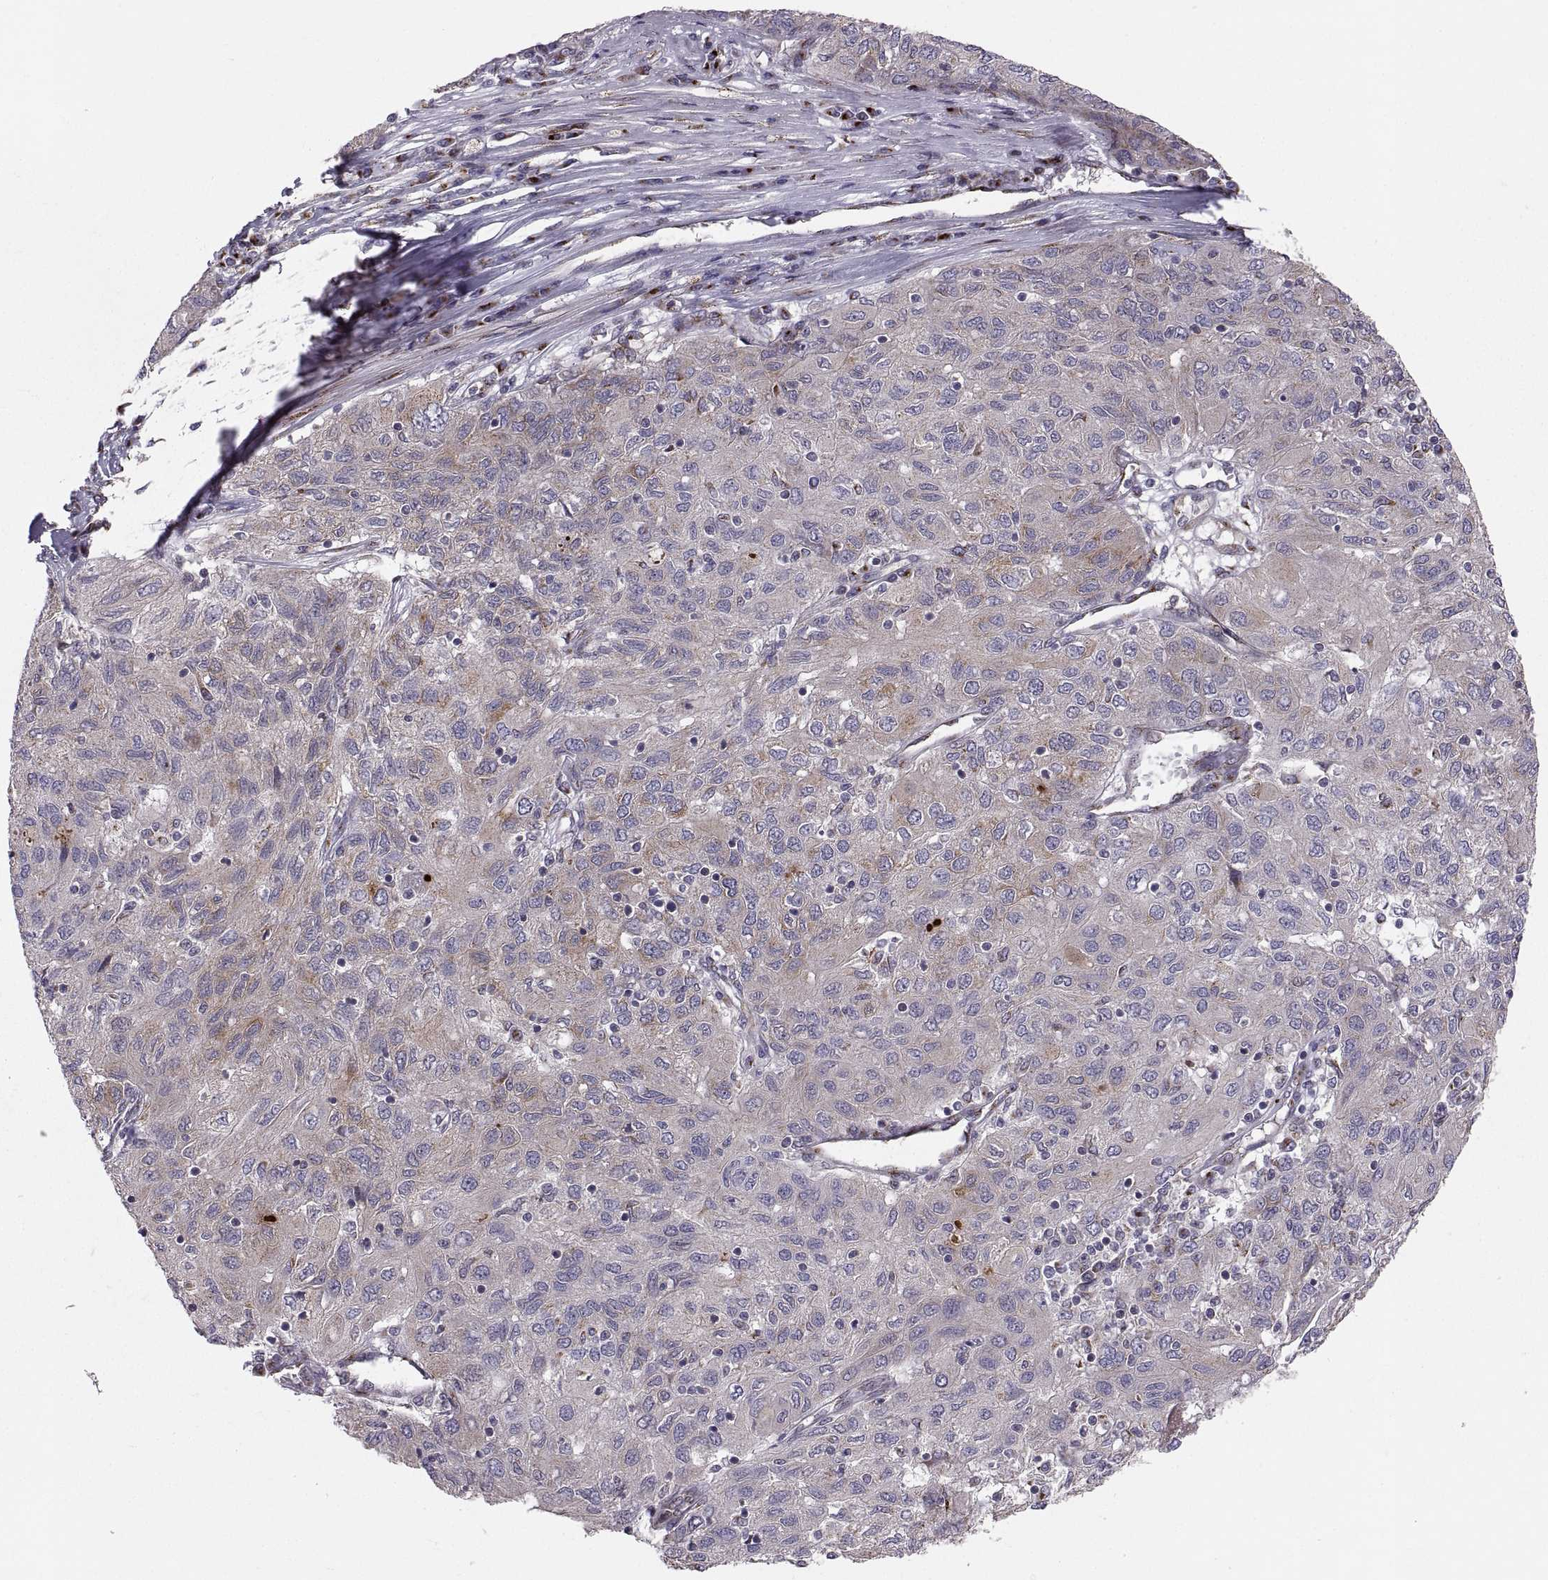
{"staining": {"intensity": "weak", "quantity": "<25%", "location": "cytoplasmic/membranous"}, "tissue": "ovarian cancer", "cell_type": "Tumor cells", "image_type": "cancer", "snomed": [{"axis": "morphology", "description": "Carcinoma, endometroid"}, {"axis": "topography", "description": "Ovary"}], "caption": "Immunohistochemistry (IHC) of human ovarian cancer (endometroid carcinoma) displays no positivity in tumor cells.", "gene": "TESC", "patient": {"sex": "female", "age": 50}}